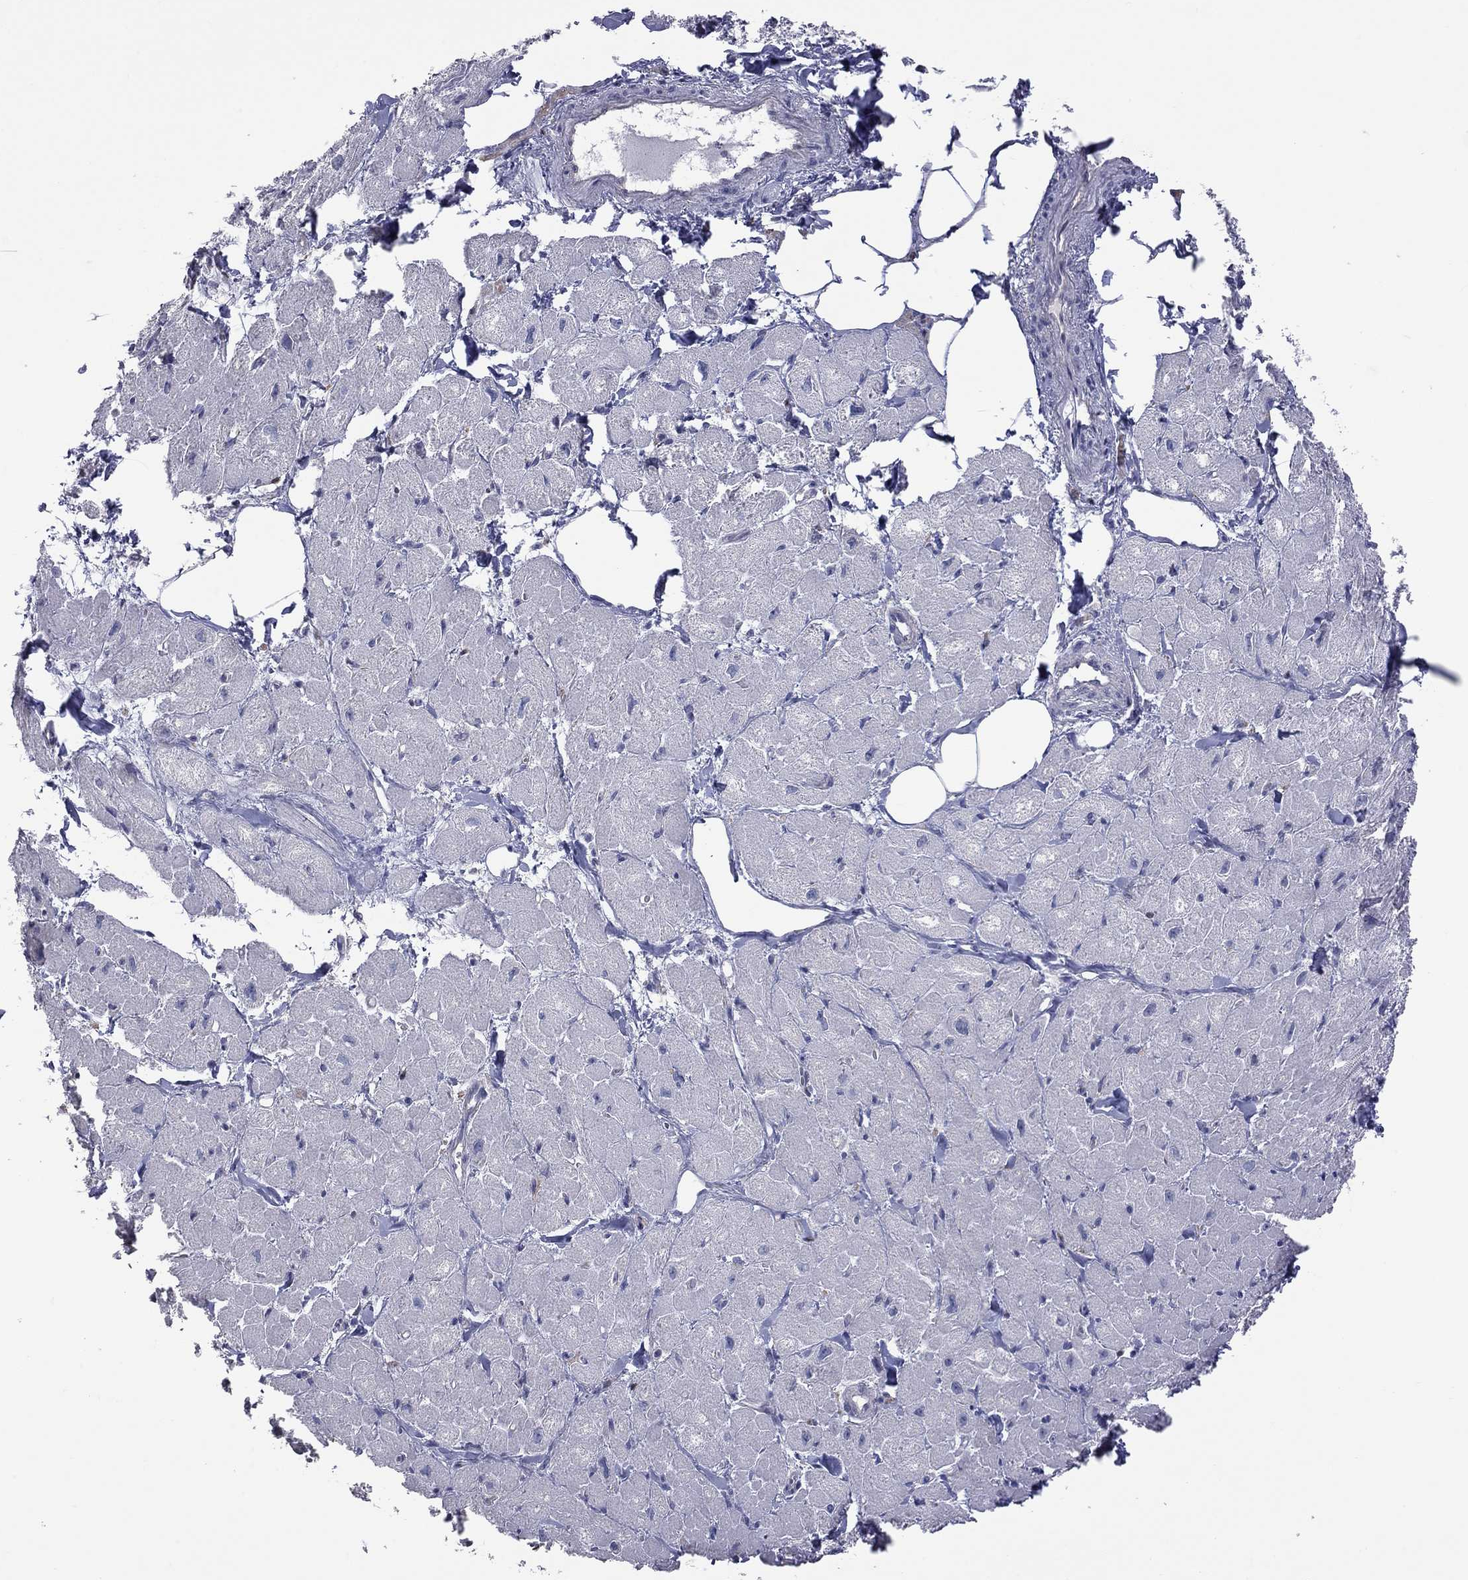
{"staining": {"intensity": "negative", "quantity": "none", "location": "none"}, "tissue": "heart muscle", "cell_type": "Cardiomyocytes", "image_type": "normal", "snomed": [{"axis": "morphology", "description": "Normal tissue, NOS"}, {"axis": "topography", "description": "Heart"}], "caption": "Human heart muscle stained for a protein using immunohistochemistry (IHC) demonstrates no positivity in cardiomyocytes.", "gene": "HYLS1", "patient": {"sex": "male", "age": 60}}